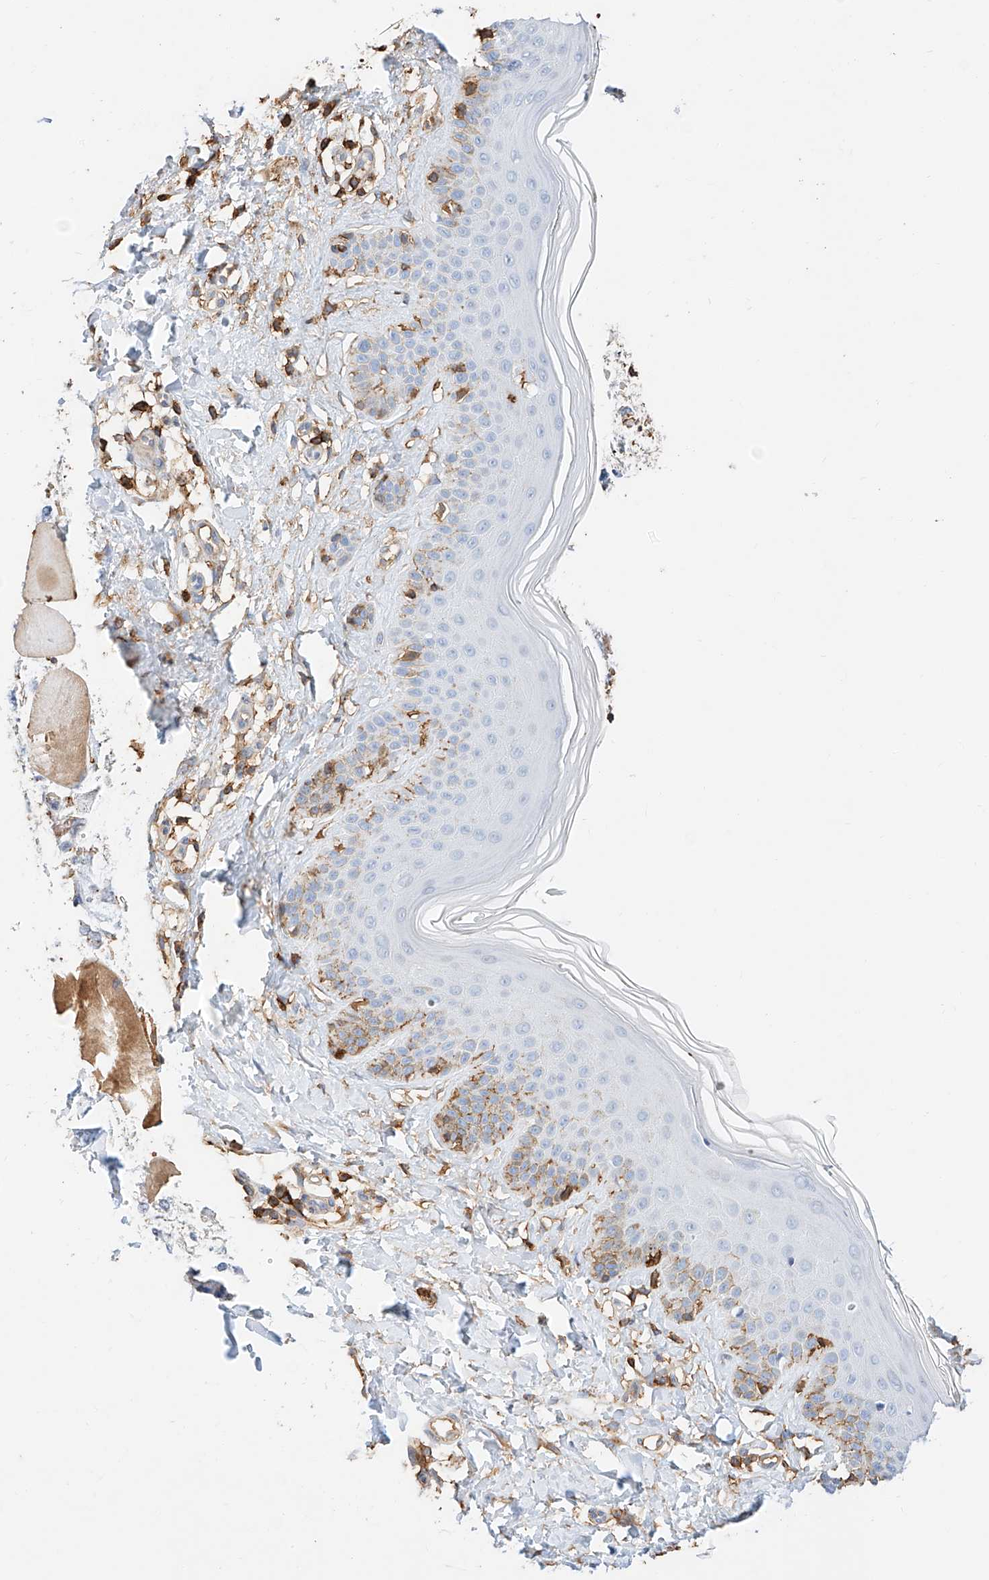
{"staining": {"intensity": "moderate", "quantity": "<25%", "location": "cytoplasmic/membranous"}, "tissue": "skin", "cell_type": "Fibroblasts", "image_type": "normal", "snomed": [{"axis": "morphology", "description": "Normal tissue, NOS"}, {"axis": "topography", "description": "Skin"}], "caption": "DAB (3,3'-diaminobenzidine) immunohistochemical staining of normal skin reveals moderate cytoplasmic/membranous protein positivity in approximately <25% of fibroblasts.", "gene": "WFS1", "patient": {"sex": "male", "age": 52}}